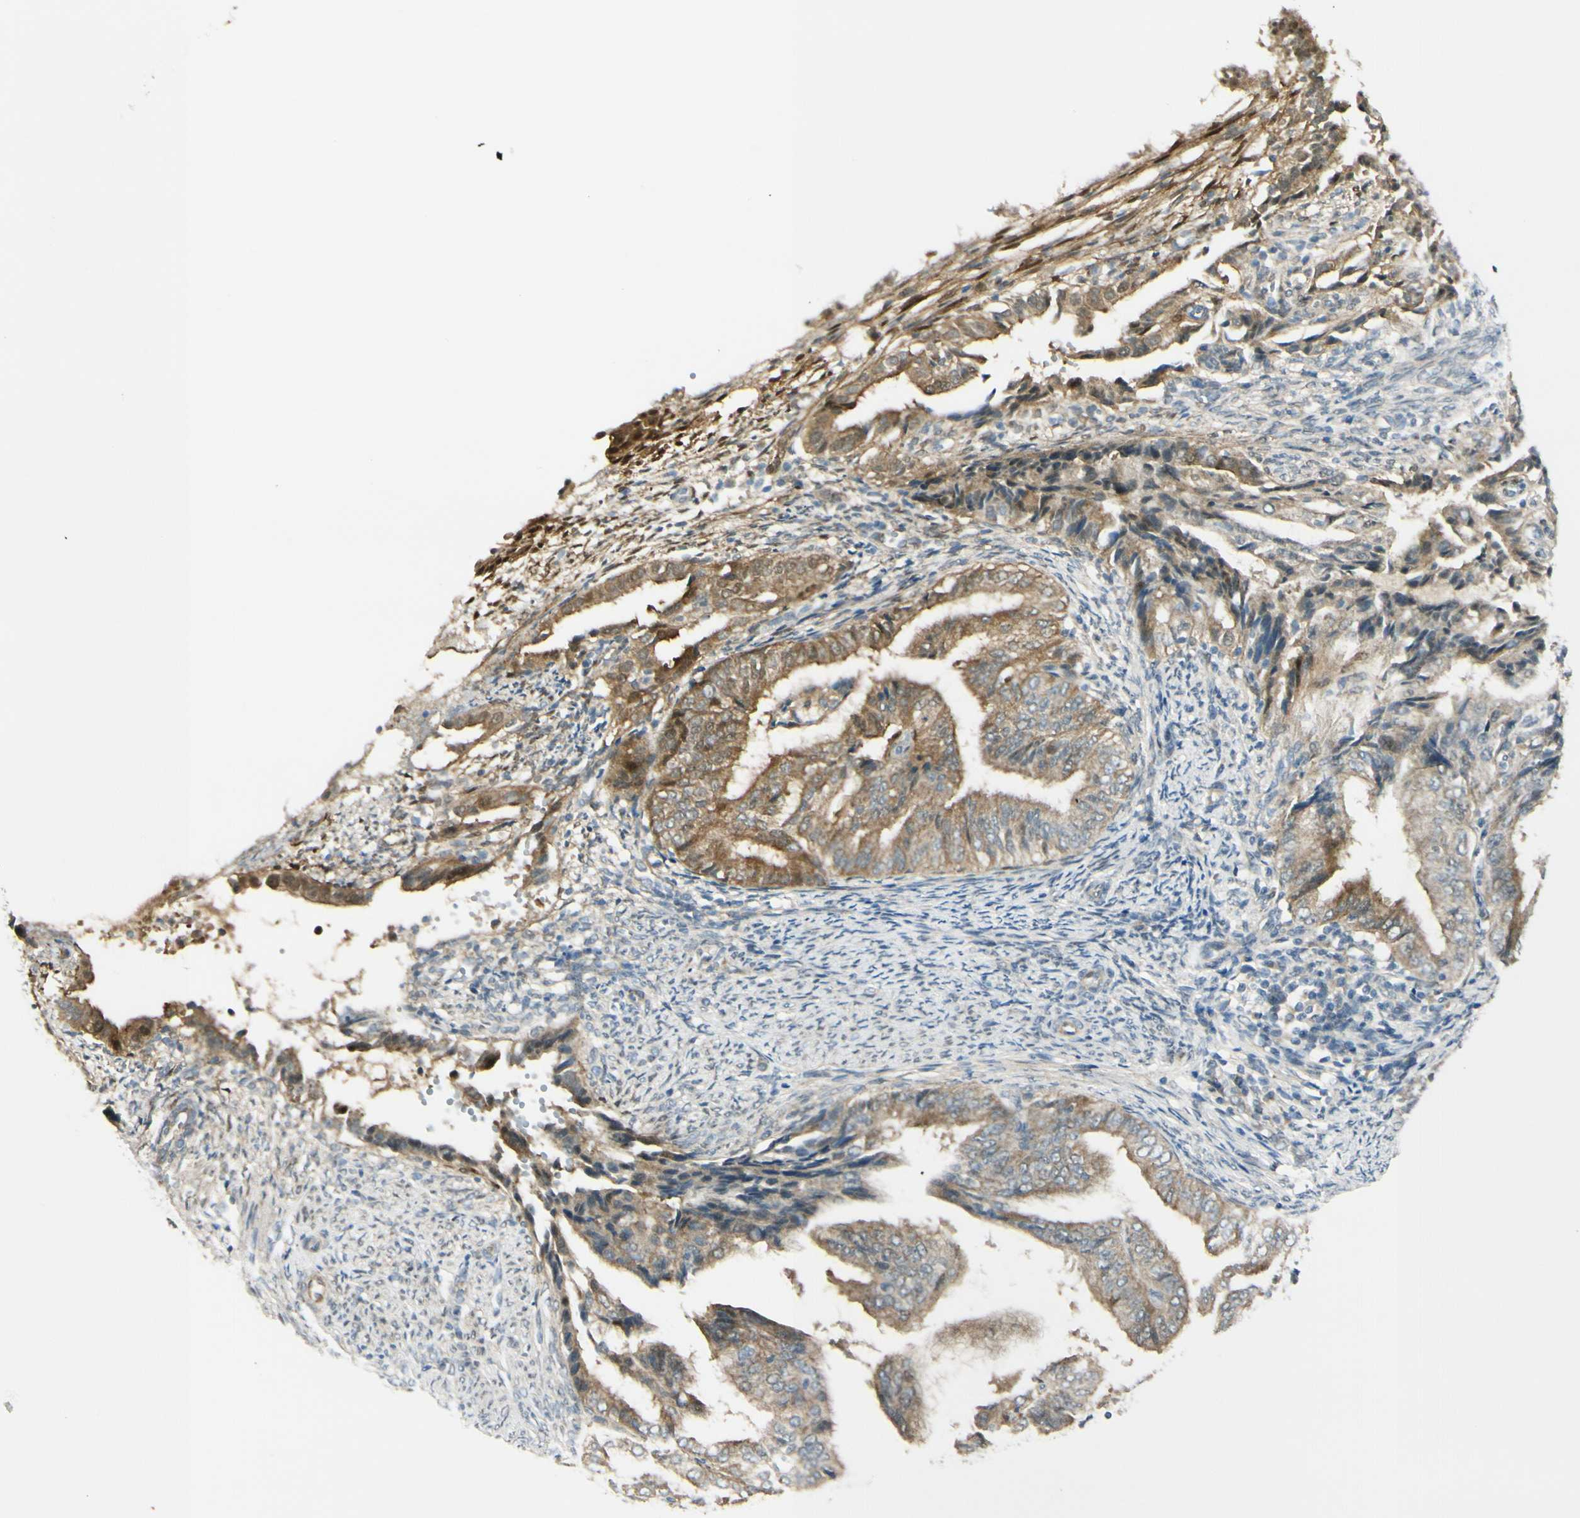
{"staining": {"intensity": "moderate", "quantity": "<25%", "location": "none"}, "tissue": "endometrial cancer", "cell_type": "Tumor cells", "image_type": "cancer", "snomed": [{"axis": "morphology", "description": "Adenocarcinoma, NOS"}, {"axis": "topography", "description": "Endometrium"}], "caption": "Immunohistochemistry image of human endometrial cancer (adenocarcinoma) stained for a protein (brown), which shows low levels of moderate None staining in approximately <25% of tumor cells.", "gene": "FHL2", "patient": {"sex": "female", "age": 58}}